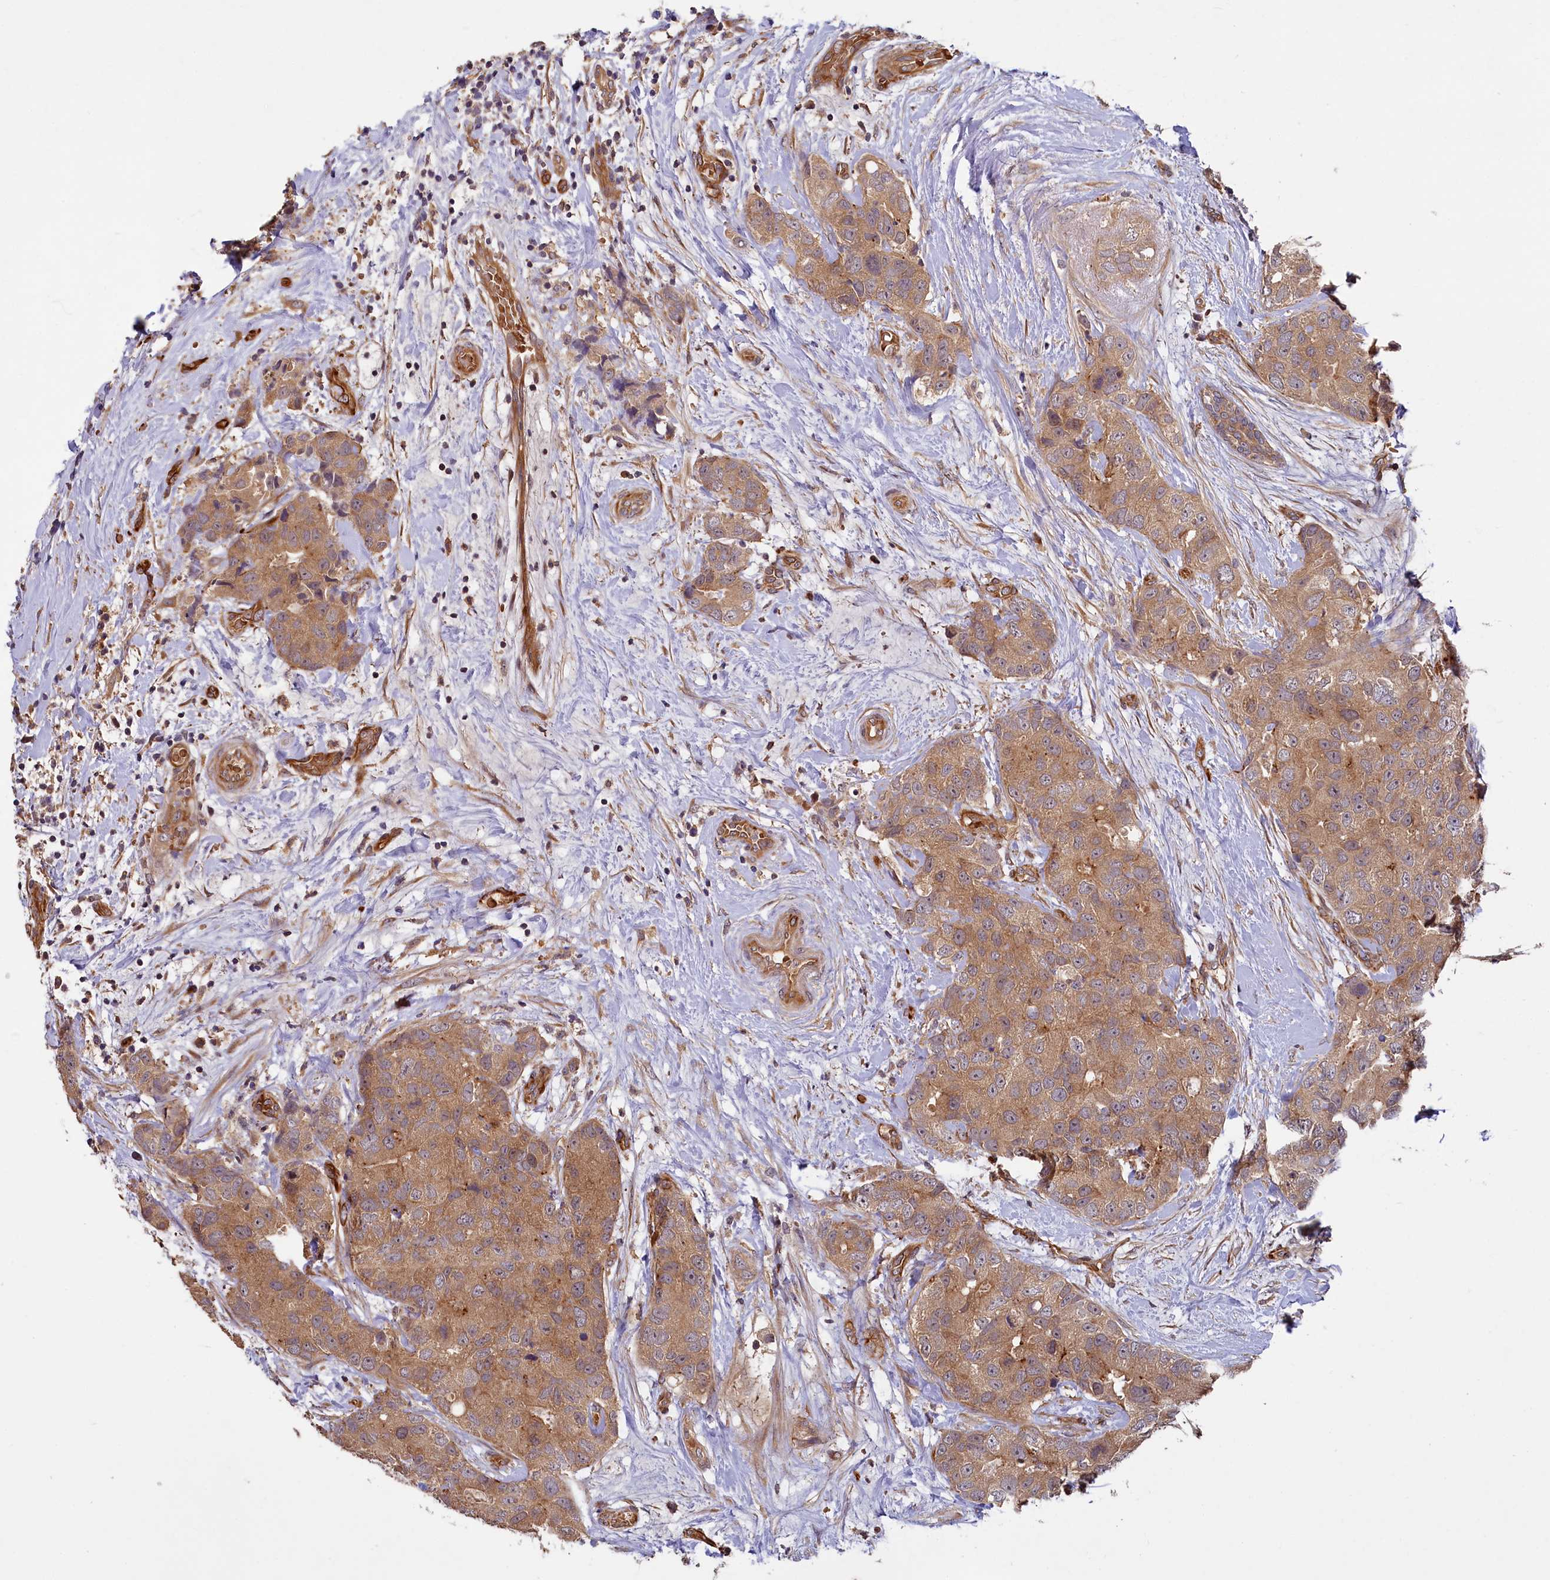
{"staining": {"intensity": "moderate", "quantity": ">75%", "location": "cytoplasmic/membranous"}, "tissue": "breast cancer", "cell_type": "Tumor cells", "image_type": "cancer", "snomed": [{"axis": "morphology", "description": "Duct carcinoma"}, {"axis": "topography", "description": "Breast"}], "caption": "An immunohistochemistry (IHC) photomicrograph of tumor tissue is shown. Protein staining in brown shows moderate cytoplasmic/membranous positivity in breast invasive ductal carcinoma within tumor cells. The staining was performed using DAB, with brown indicating positive protein expression. Nuclei are stained blue with hematoxylin.", "gene": "PKN2", "patient": {"sex": "female", "age": 62}}